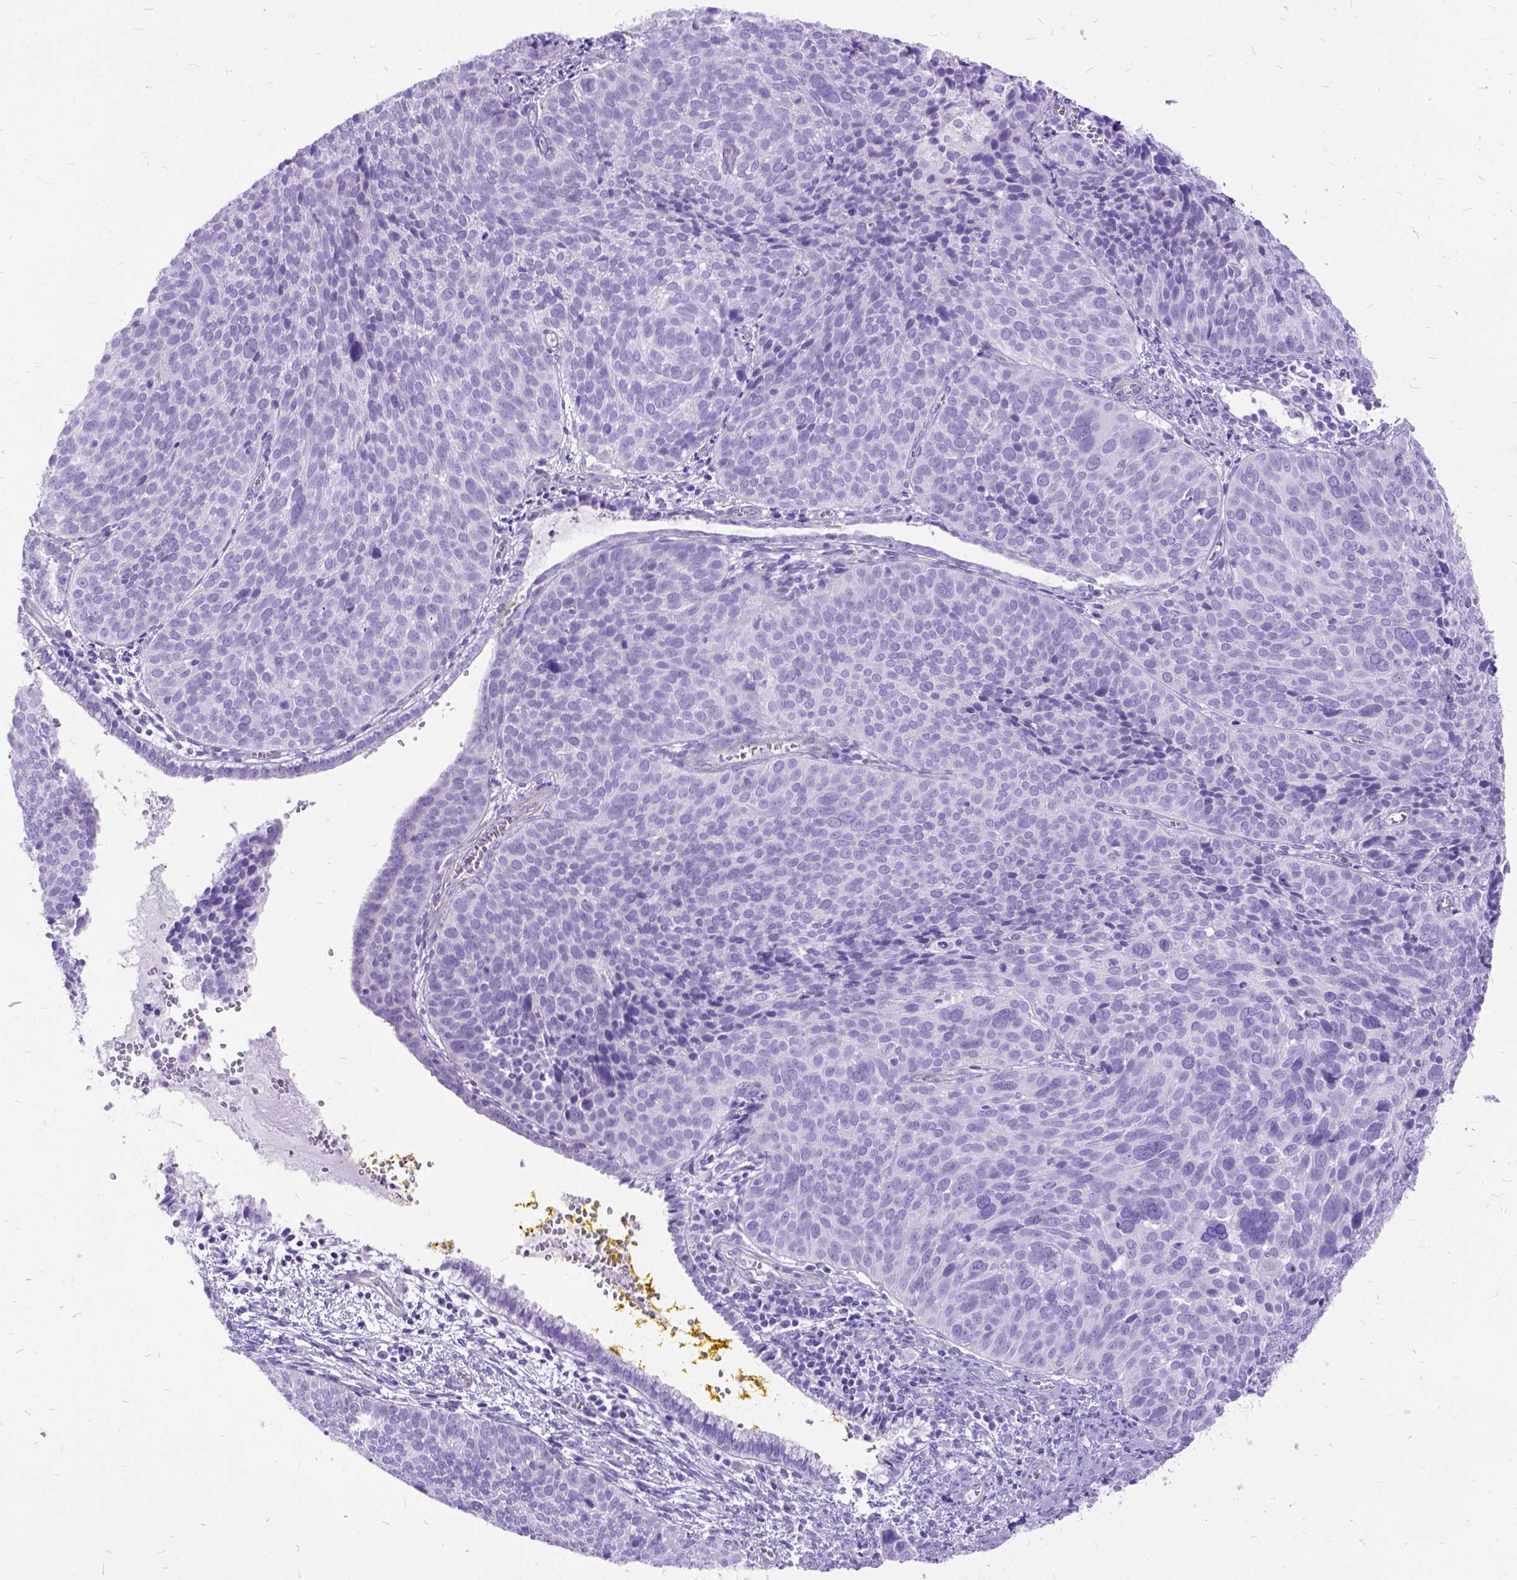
{"staining": {"intensity": "negative", "quantity": "none", "location": "none"}, "tissue": "cervical cancer", "cell_type": "Tumor cells", "image_type": "cancer", "snomed": [{"axis": "morphology", "description": "Squamous cell carcinoma, NOS"}, {"axis": "topography", "description": "Cervix"}], "caption": "This micrograph is of cervical cancer (squamous cell carcinoma) stained with immunohistochemistry to label a protein in brown with the nuclei are counter-stained blue. There is no expression in tumor cells.", "gene": "ARL9", "patient": {"sex": "female", "age": 39}}